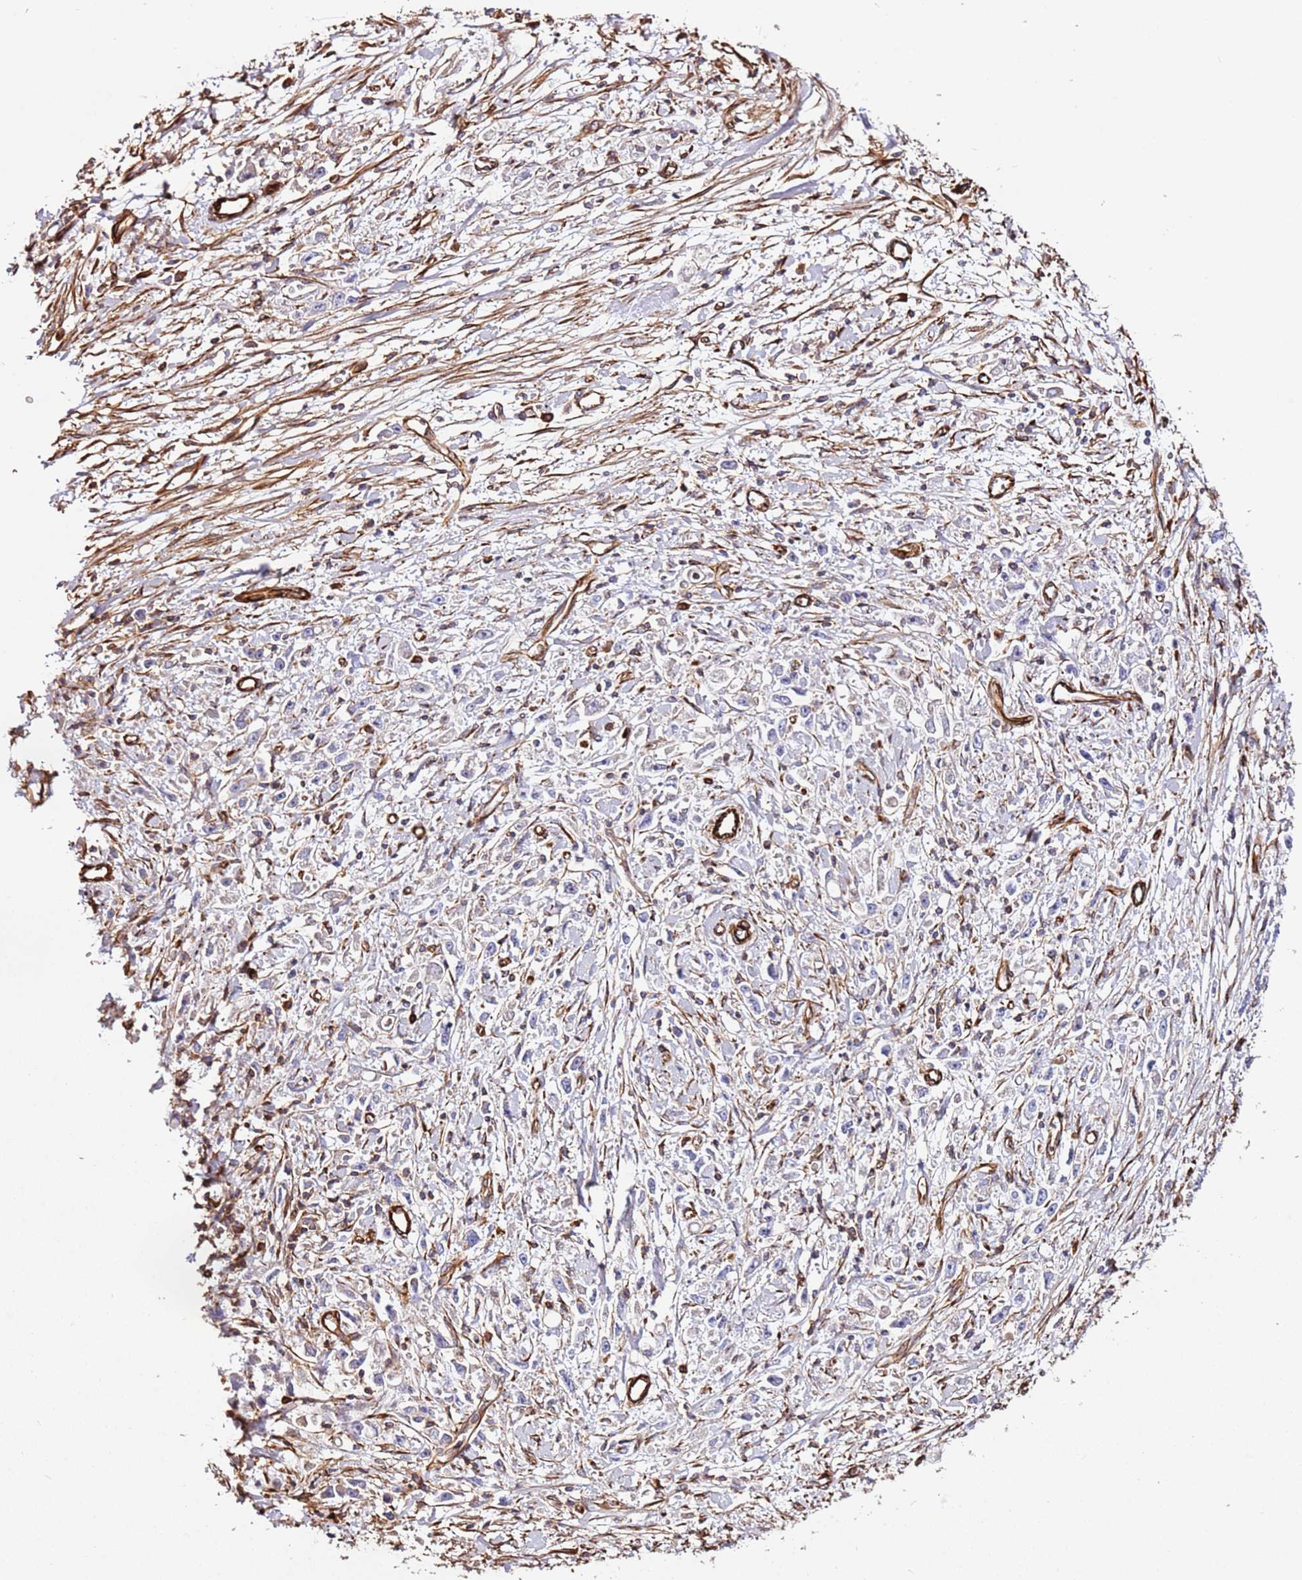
{"staining": {"intensity": "negative", "quantity": "none", "location": "none"}, "tissue": "stomach cancer", "cell_type": "Tumor cells", "image_type": "cancer", "snomed": [{"axis": "morphology", "description": "Adenocarcinoma, NOS"}, {"axis": "topography", "description": "Stomach"}], "caption": "A high-resolution photomicrograph shows immunohistochemistry staining of stomach cancer (adenocarcinoma), which reveals no significant expression in tumor cells.", "gene": "MRGPRE", "patient": {"sex": "female", "age": 59}}